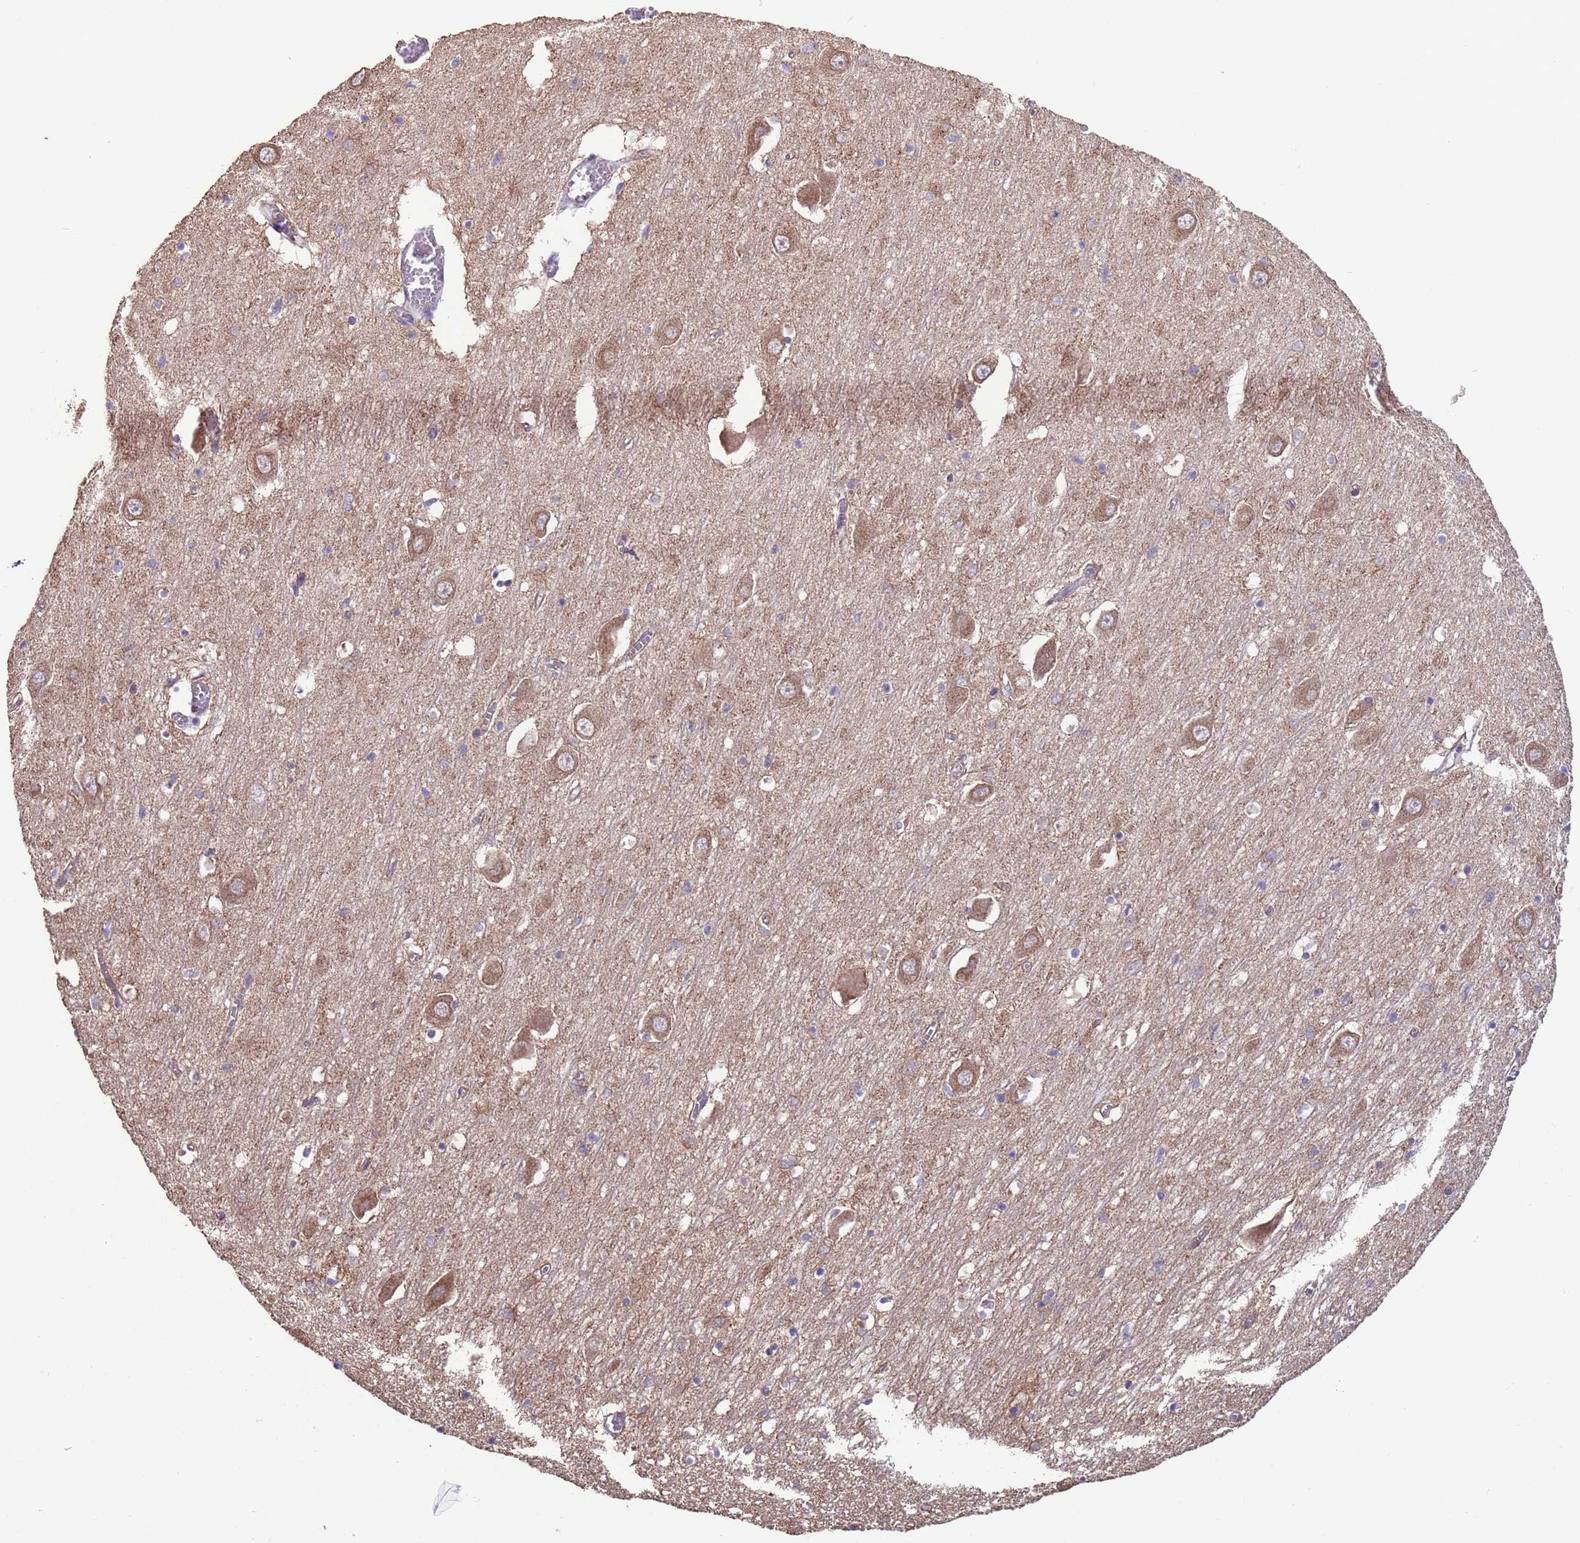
{"staining": {"intensity": "moderate", "quantity": "25%-75%", "location": "cytoplasmic/membranous"}, "tissue": "hippocampus", "cell_type": "Glial cells", "image_type": "normal", "snomed": [{"axis": "morphology", "description": "Normal tissue, NOS"}, {"axis": "topography", "description": "Hippocampus"}], "caption": "Immunohistochemical staining of normal human hippocampus exhibits moderate cytoplasmic/membranous protein positivity in approximately 25%-75% of glial cells. The staining was performed using DAB to visualize the protein expression in brown, while the nuclei were stained in blue with hematoxylin (Magnification: 20x).", "gene": "EEF1AKMT1", "patient": {"sex": "male", "age": 70}}